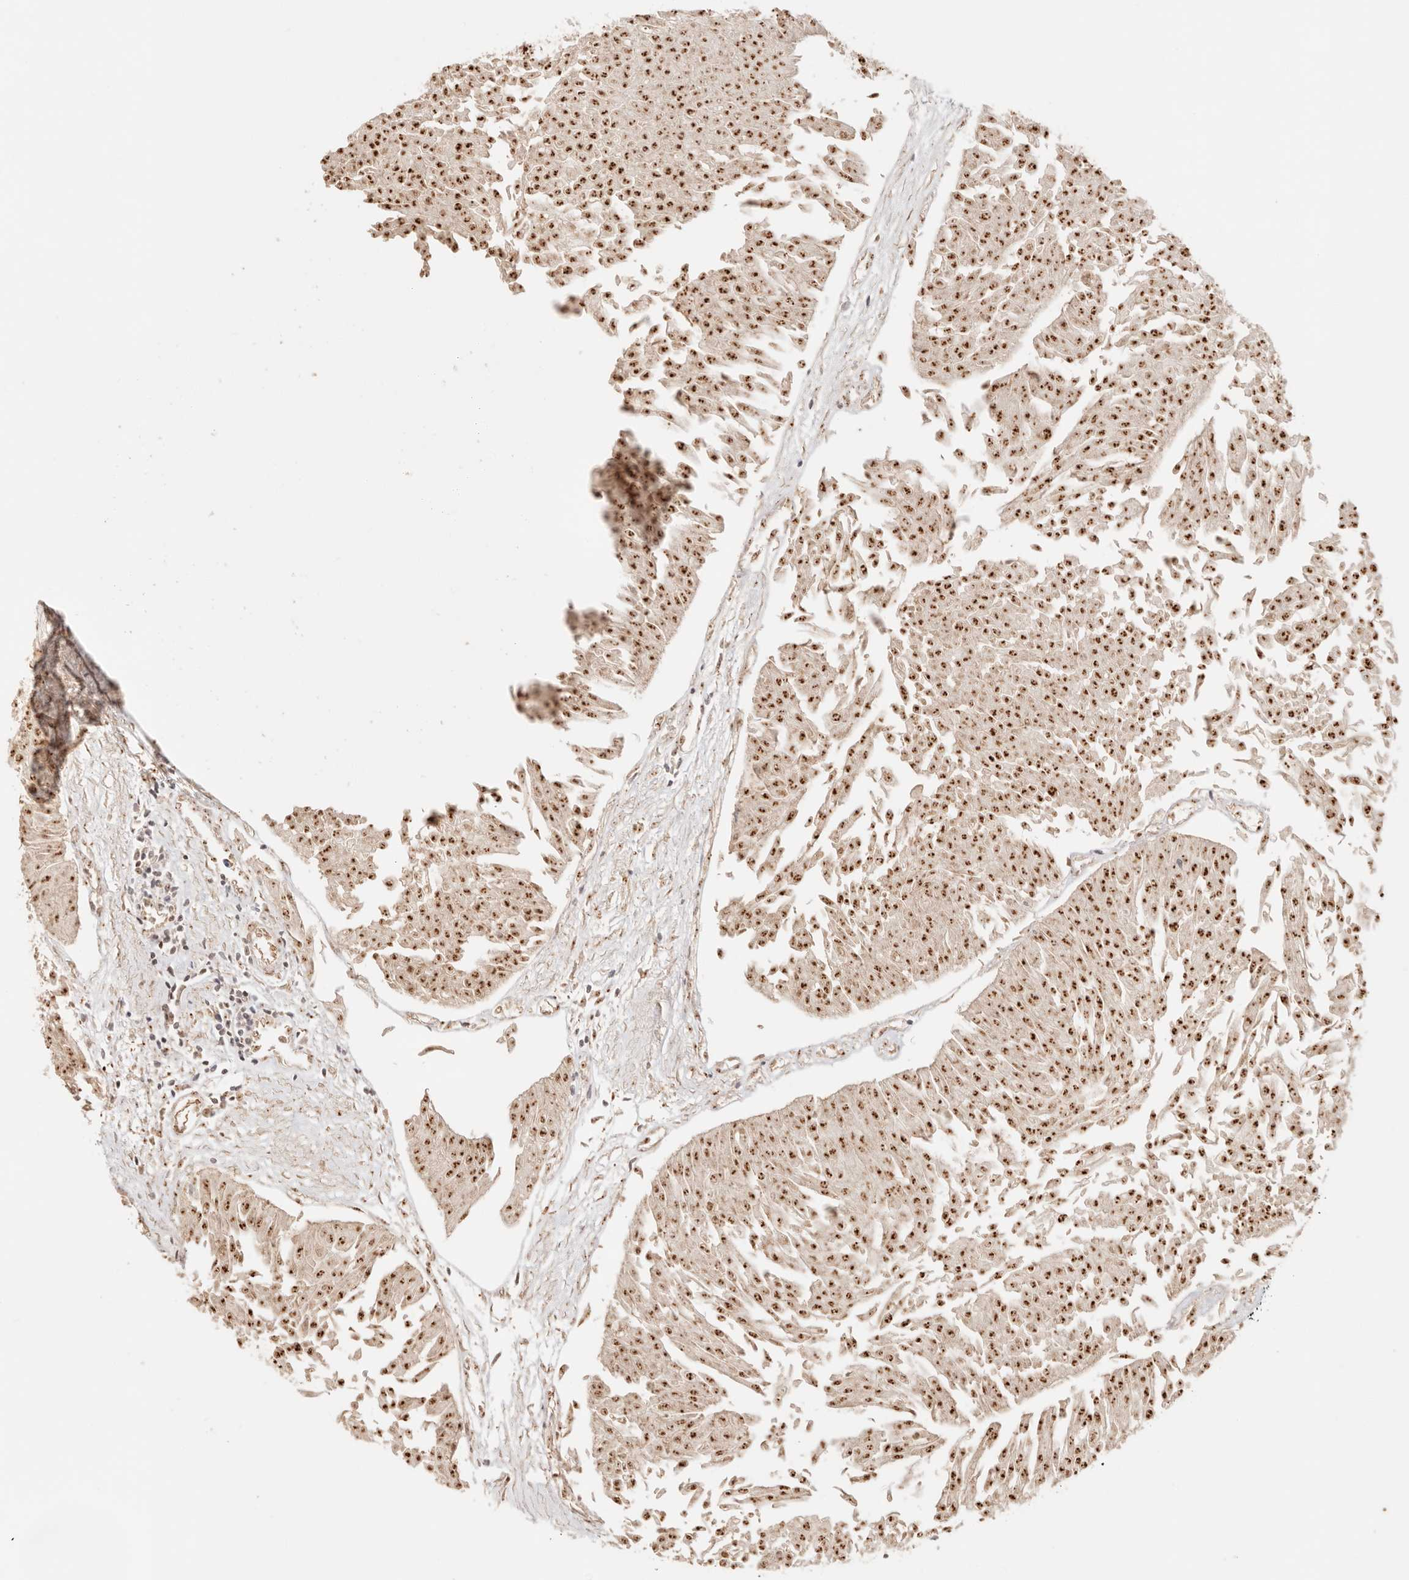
{"staining": {"intensity": "strong", "quantity": ">75%", "location": "nuclear"}, "tissue": "urothelial cancer", "cell_type": "Tumor cells", "image_type": "cancer", "snomed": [{"axis": "morphology", "description": "Urothelial carcinoma, Low grade"}, {"axis": "topography", "description": "Urinary bladder"}], "caption": "Low-grade urothelial carcinoma stained with a brown dye demonstrates strong nuclear positive positivity in about >75% of tumor cells.", "gene": "IL1R2", "patient": {"sex": "male", "age": 67}}